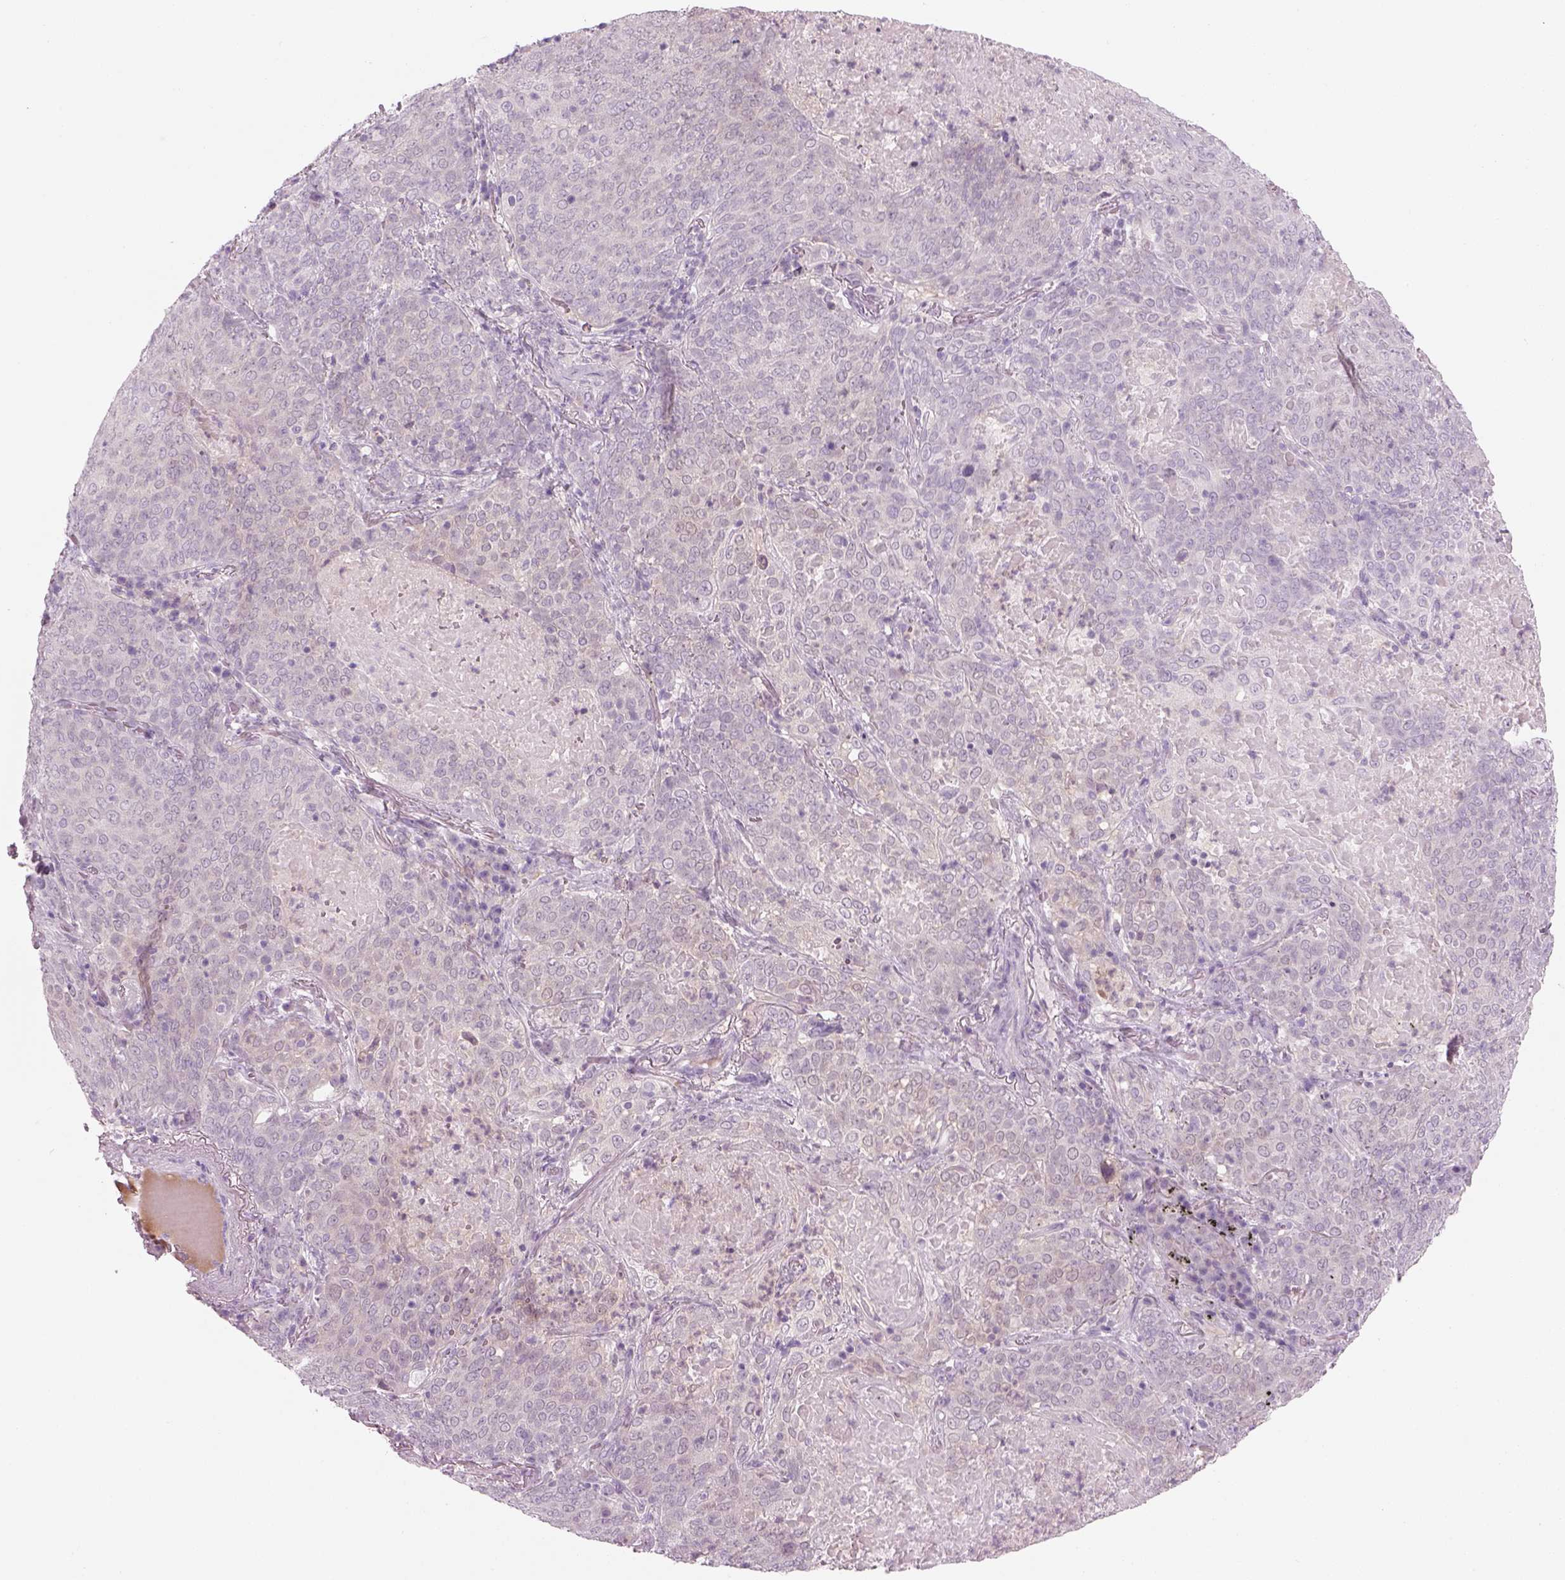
{"staining": {"intensity": "negative", "quantity": "none", "location": "none"}, "tissue": "lung cancer", "cell_type": "Tumor cells", "image_type": "cancer", "snomed": [{"axis": "morphology", "description": "Squamous cell carcinoma, NOS"}, {"axis": "topography", "description": "Lung"}], "caption": "Immunohistochemistry (IHC) image of neoplastic tissue: human lung cancer (squamous cell carcinoma) stained with DAB (3,3'-diaminobenzidine) shows no significant protein positivity in tumor cells.", "gene": "MDH1B", "patient": {"sex": "male", "age": 82}}